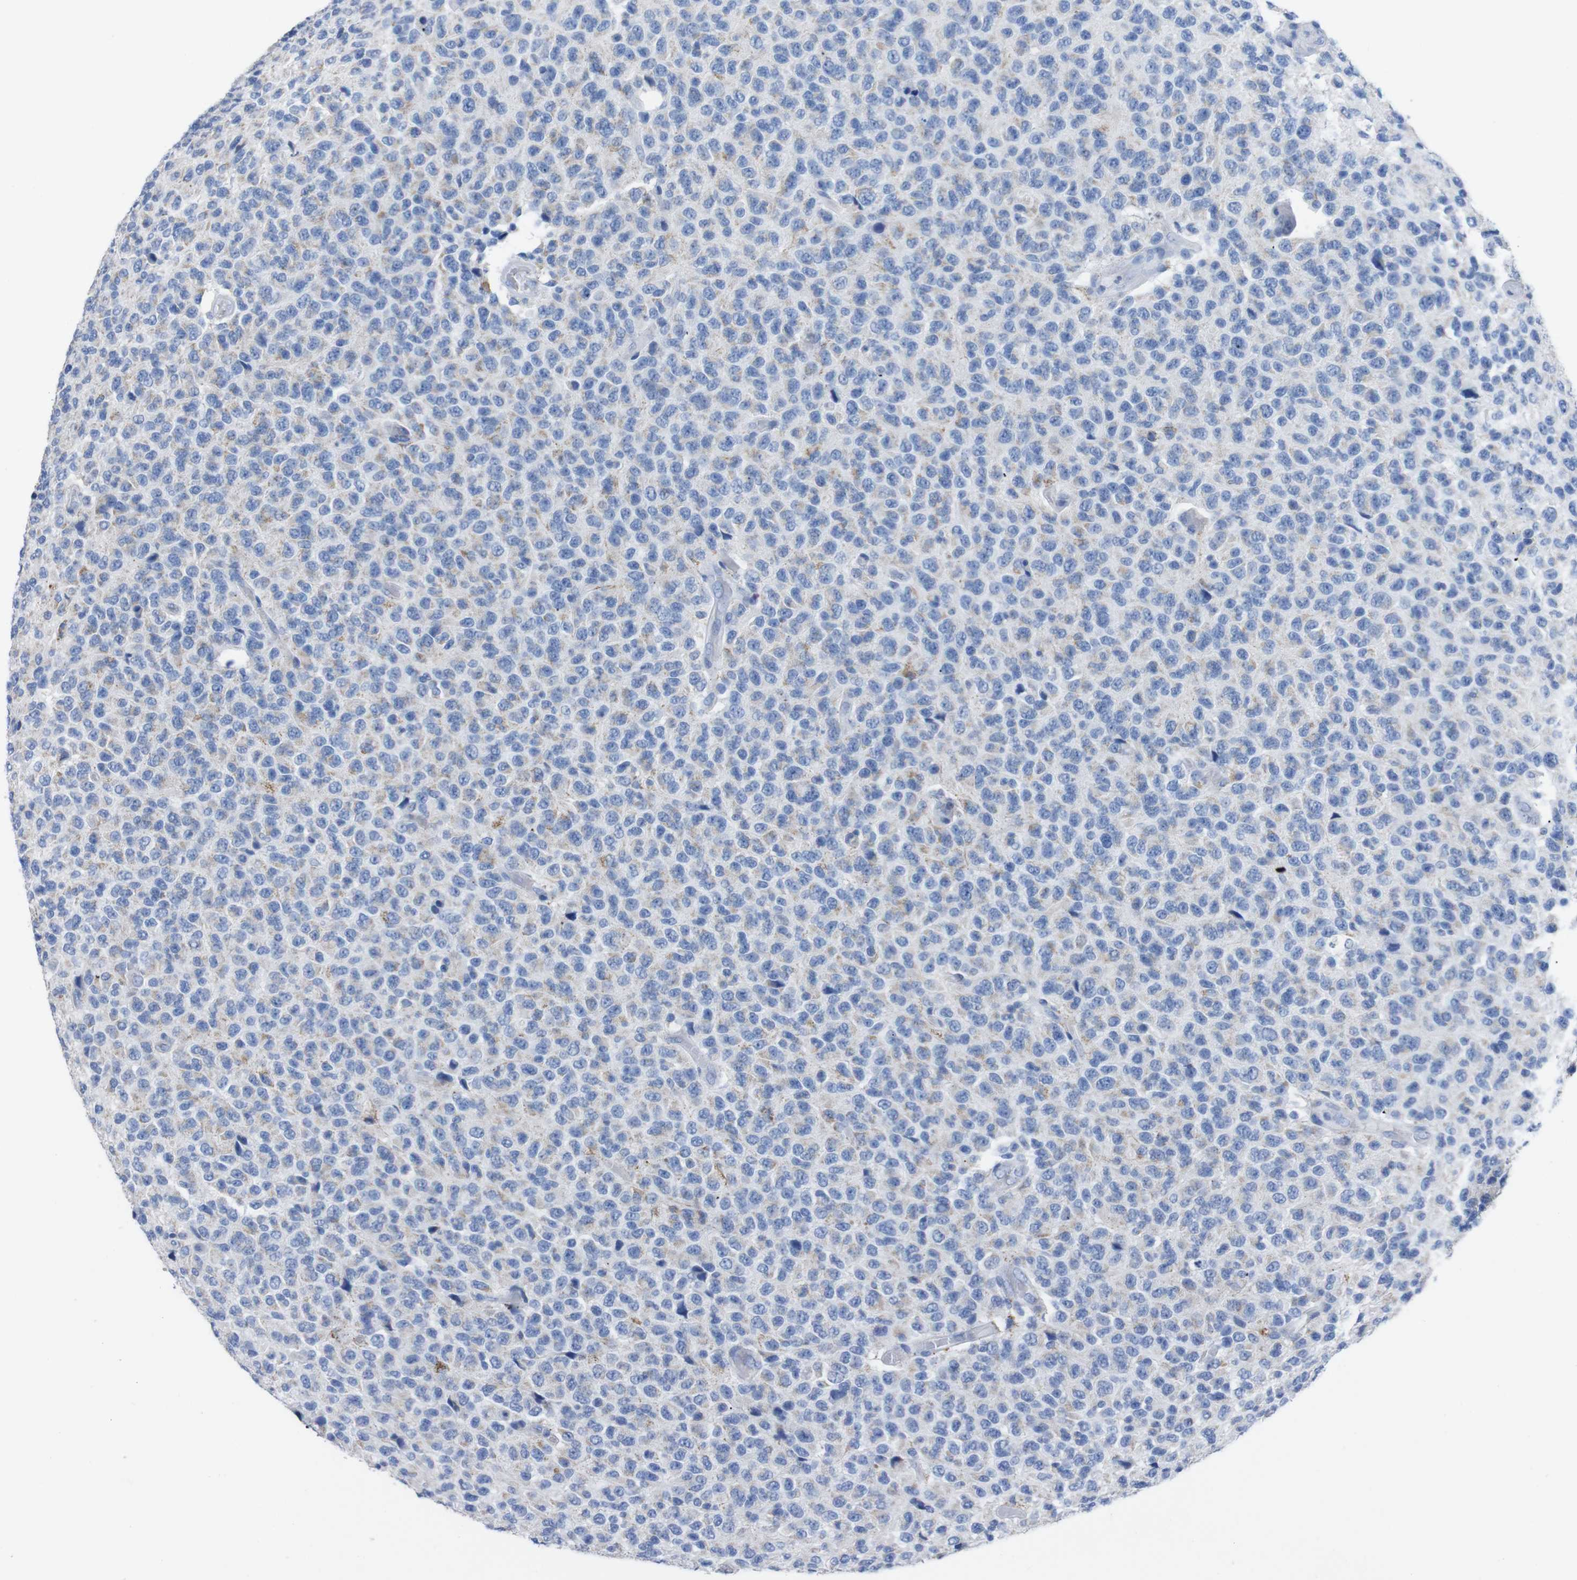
{"staining": {"intensity": "negative", "quantity": "none", "location": "none"}, "tissue": "glioma", "cell_type": "Tumor cells", "image_type": "cancer", "snomed": [{"axis": "morphology", "description": "Glioma, malignant, High grade"}, {"axis": "topography", "description": "pancreas cauda"}], "caption": "Photomicrograph shows no significant protein staining in tumor cells of glioma.", "gene": "GJB2", "patient": {"sex": "male", "age": 60}}